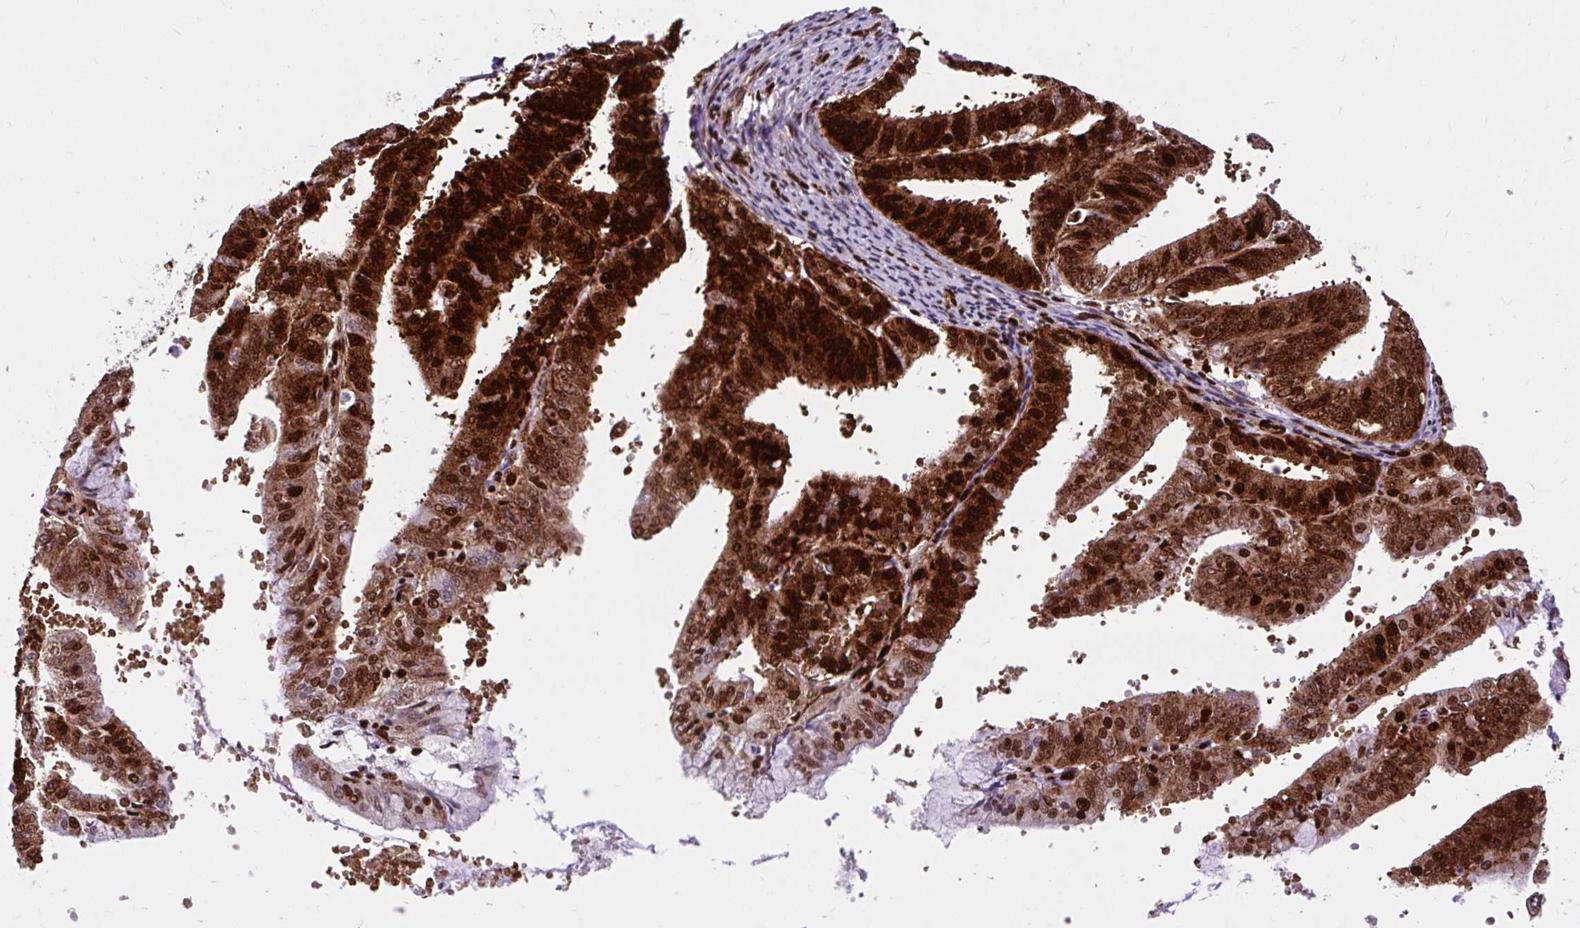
{"staining": {"intensity": "strong", "quantity": ">75%", "location": "nuclear"}, "tissue": "endometrial cancer", "cell_type": "Tumor cells", "image_type": "cancer", "snomed": [{"axis": "morphology", "description": "Adenocarcinoma, NOS"}, {"axis": "topography", "description": "Endometrium"}], "caption": "Strong nuclear staining is present in approximately >75% of tumor cells in endometrial adenocarcinoma.", "gene": "FUS", "patient": {"sex": "female", "age": 63}}